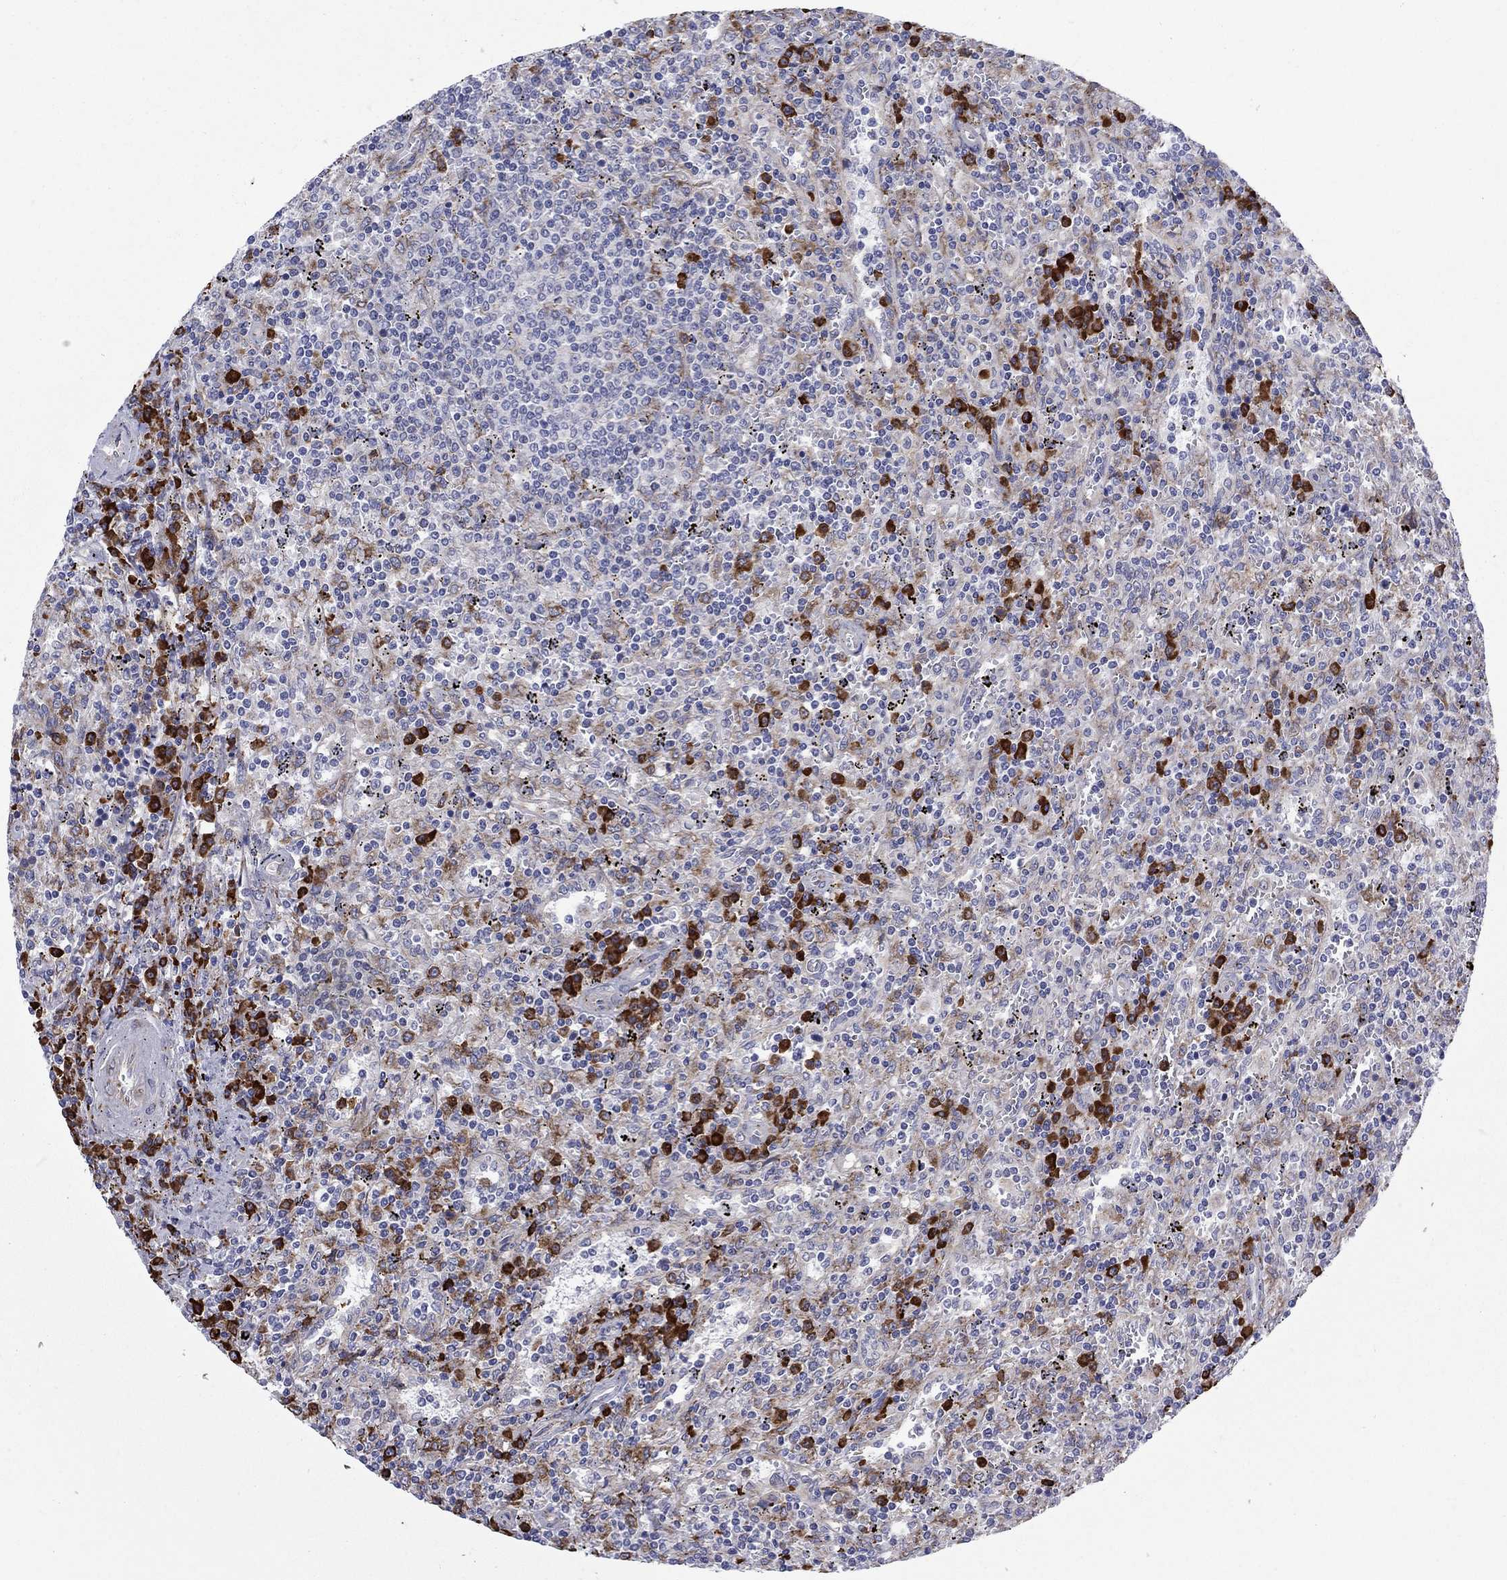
{"staining": {"intensity": "weak", "quantity": "25%-75%", "location": "cytoplasmic/membranous"}, "tissue": "lymphoma", "cell_type": "Tumor cells", "image_type": "cancer", "snomed": [{"axis": "morphology", "description": "Malignant lymphoma, non-Hodgkin's type, Low grade"}, {"axis": "topography", "description": "Spleen"}], "caption": "The photomicrograph displays immunohistochemical staining of malignant lymphoma, non-Hodgkin's type (low-grade). There is weak cytoplasmic/membranous staining is identified in approximately 25%-75% of tumor cells.", "gene": "ASNS", "patient": {"sex": "male", "age": 62}}